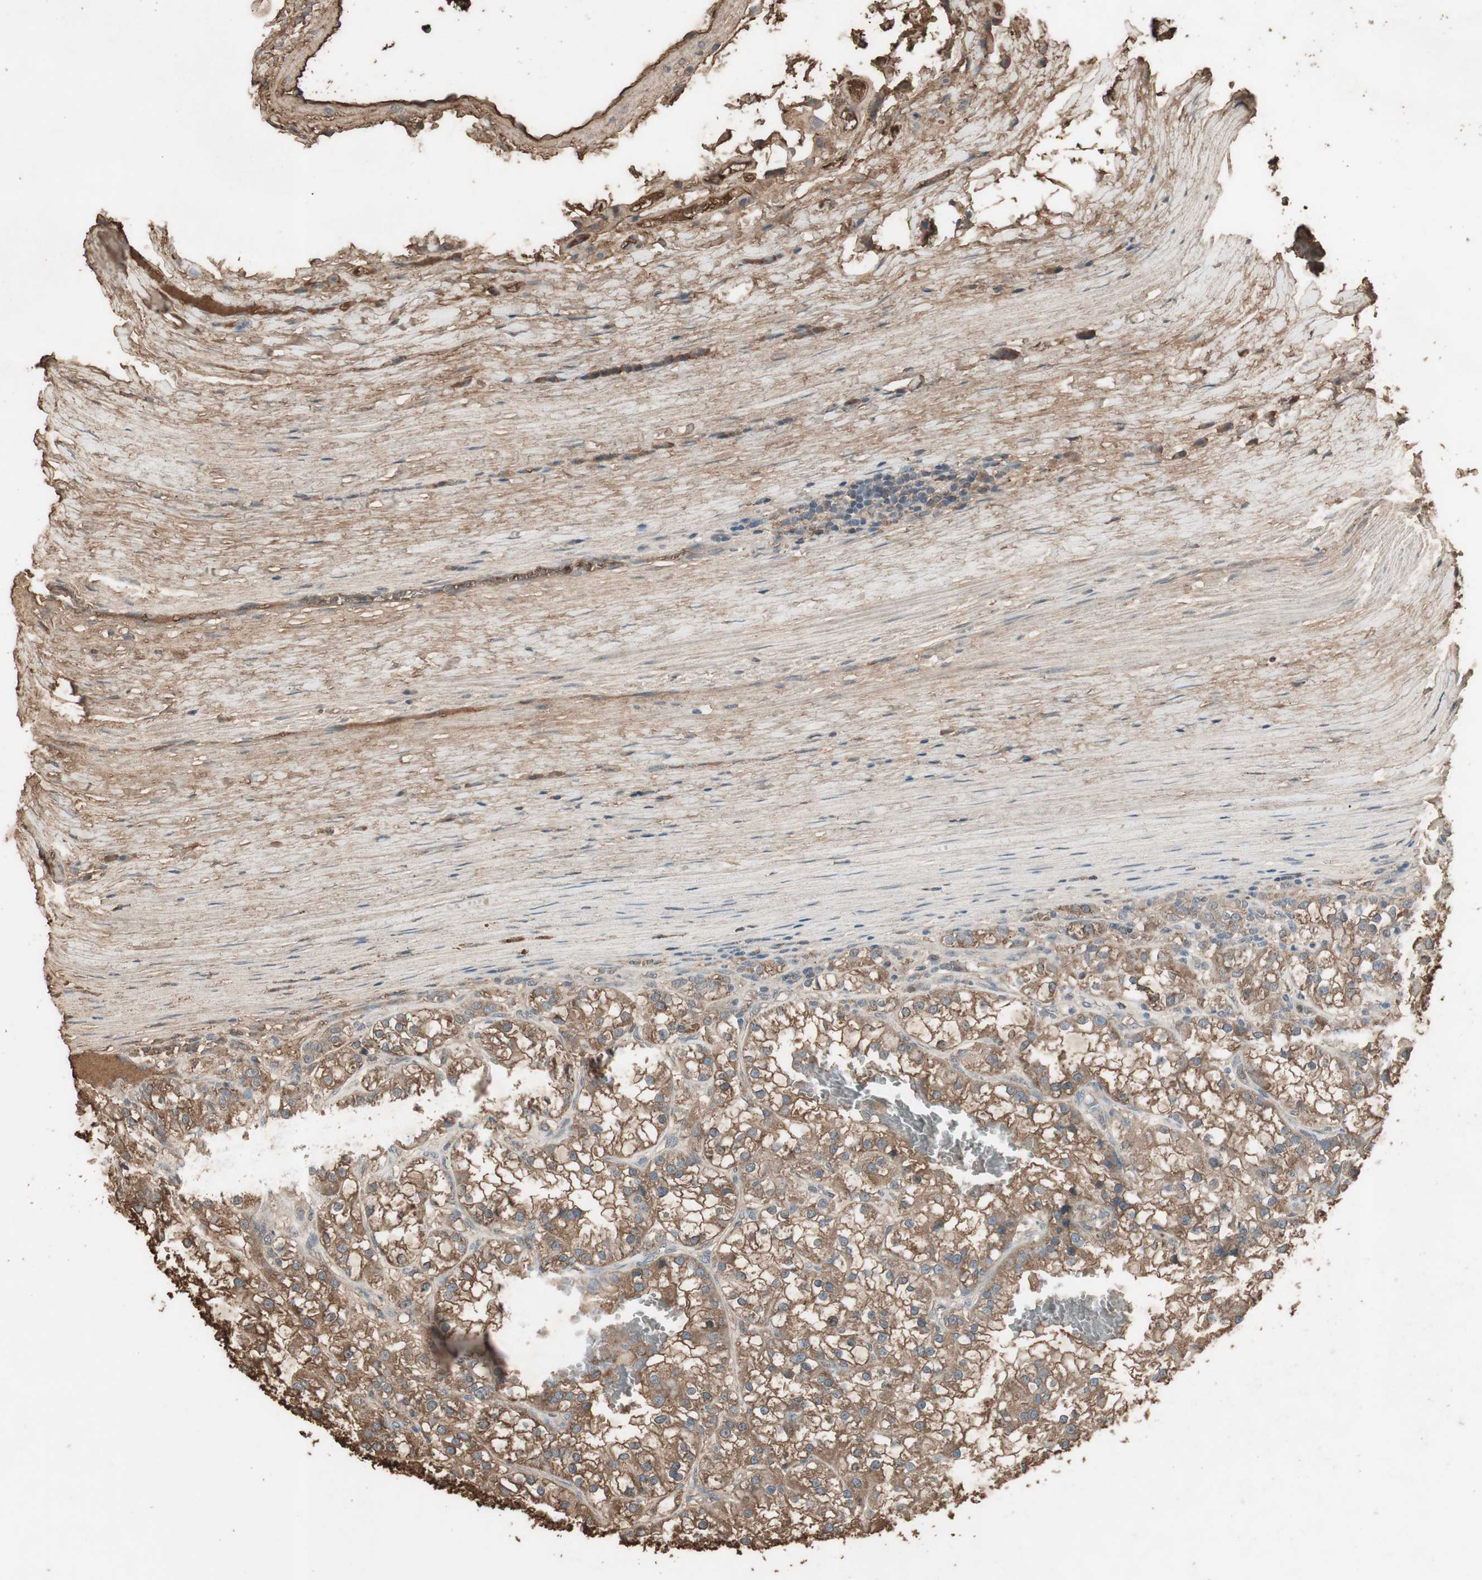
{"staining": {"intensity": "moderate", "quantity": ">75%", "location": "cytoplasmic/membranous"}, "tissue": "renal cancer", "cell_type": "Tumor cells", "image_type": "cancer", "snomed": [{"axis": "morphology", "description": "Adenocarcinoma, NOS"}, {"axis": "topography", "description": "Kidney"}], "caption": "Immunohistochemical staining of renal adenocarcinoma exhibits medium levels of moderate cytoplasmic/membranous protein expression in approximately >75% of tumor cells.", "gene": "MMP14", "patient": {"sex": "female", "age": 52}}